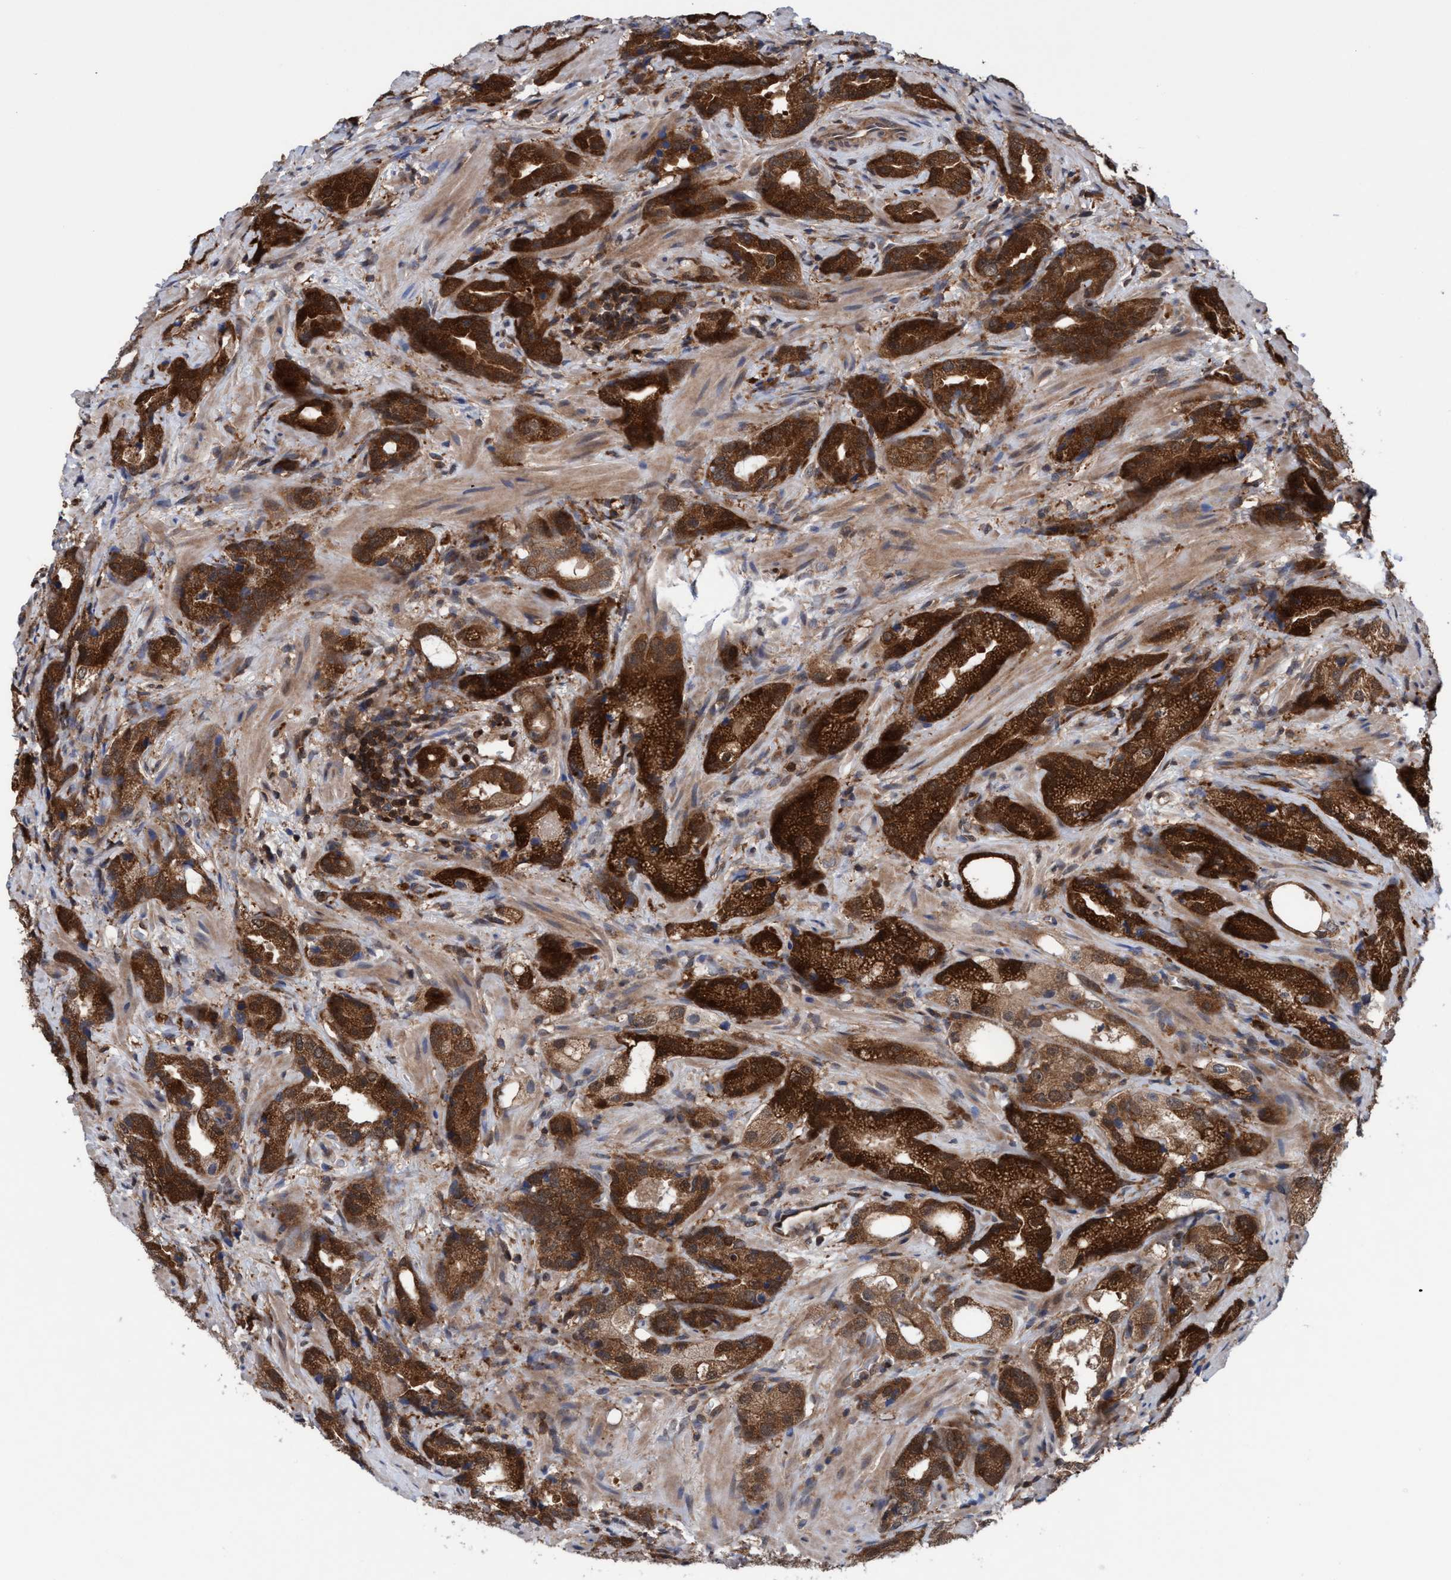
{"staining": {"intensity": "strong", "quantity": ">75%", "location": "cytoplasmic/membranous"}, "tissue": "prostate cancer", "cell_type": "Tumor cells", "image_type": "cancer", "snomed": [{"axis": "morphology", "description": "Adenocarcinoma, High grade"}, {"axis": "topography", "description": "Prostate"}], "caption": "The image reveals staining of prostate cancer (high-grade adenocarcinoma), revealing strong cytoplasmic/membranous protein positivity (brown color) within tumor cells.", "gene": "GLOD4", "patient": {"sex": "male", "age": 63}}